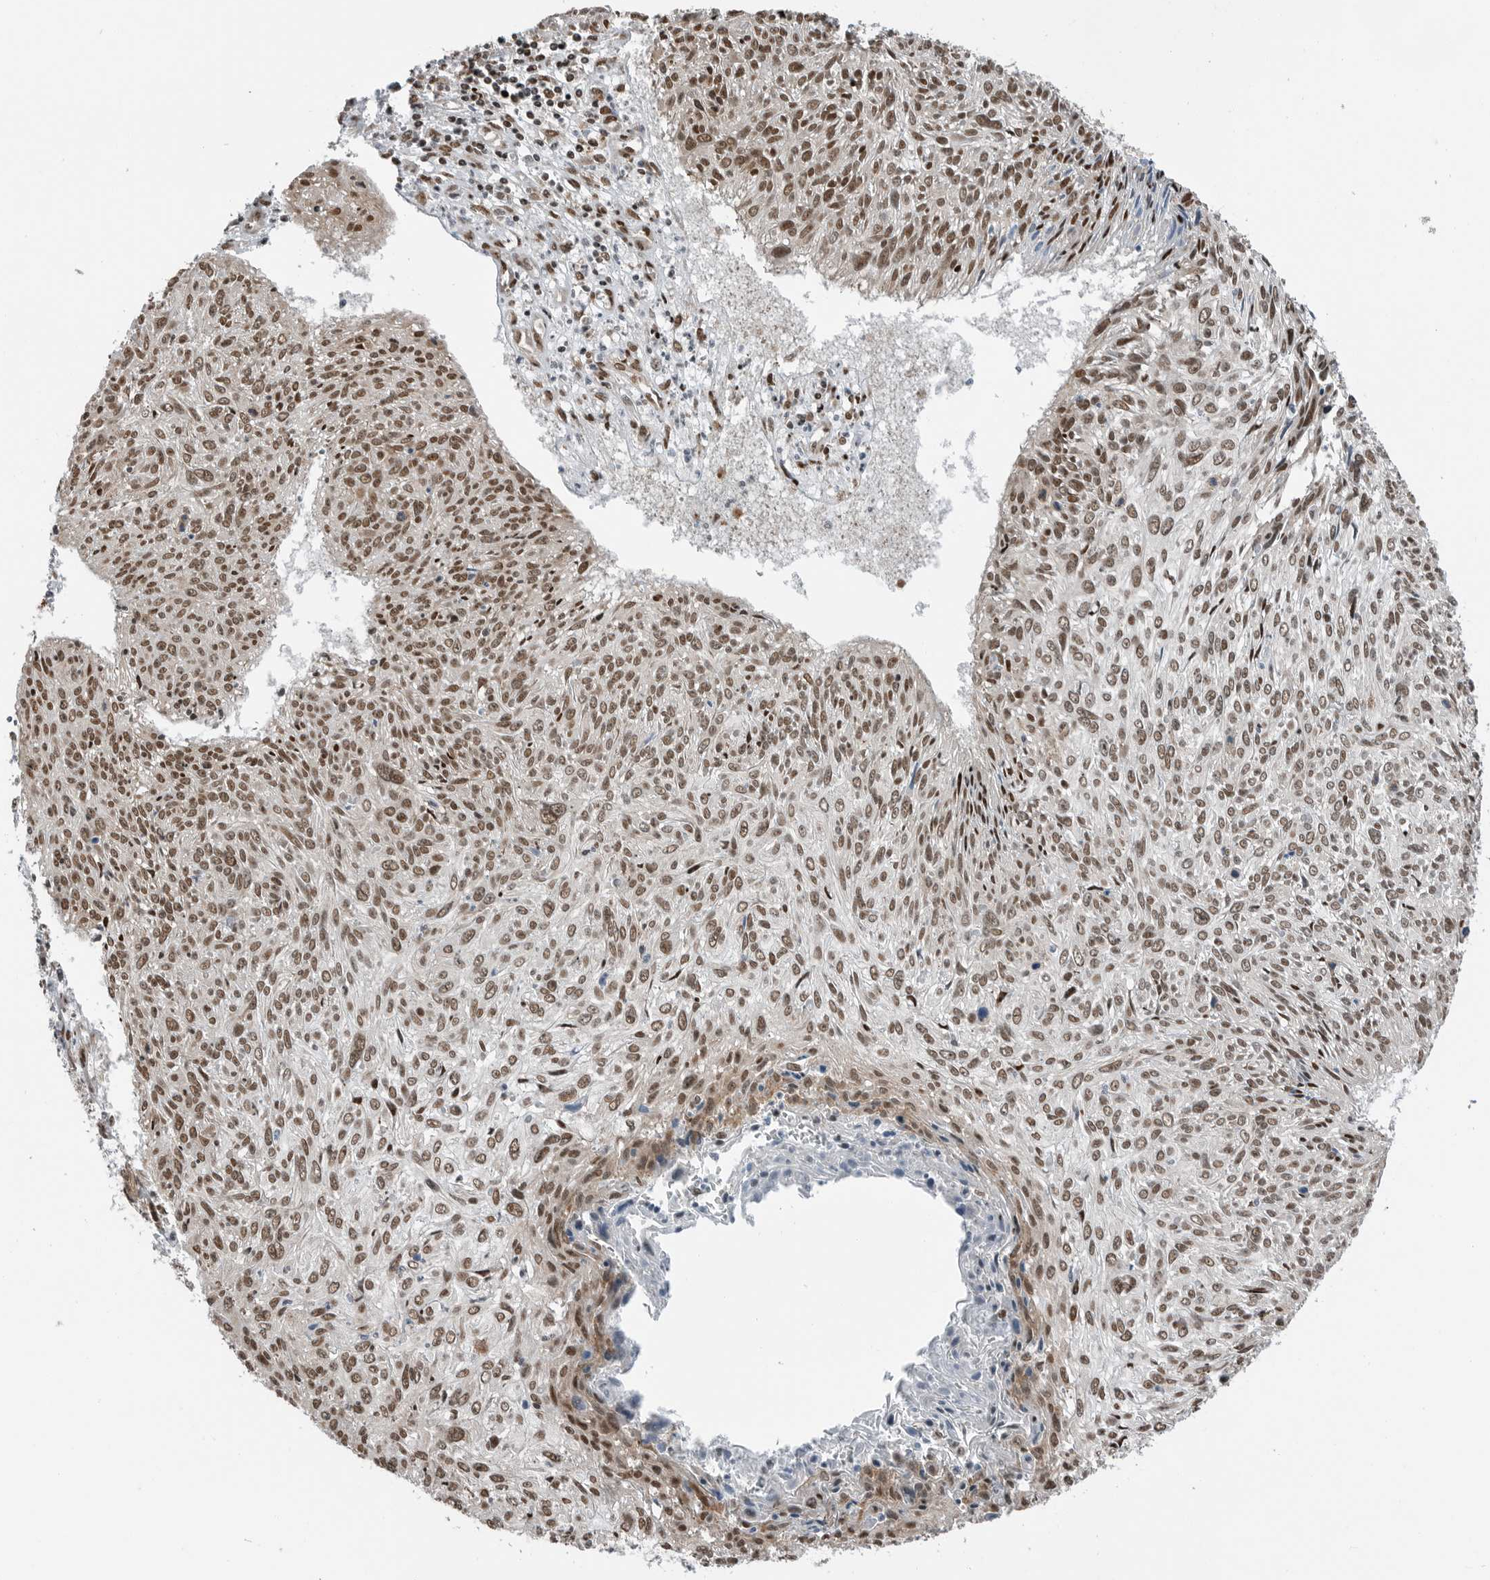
{"staining": {"intensity": "moderate", "quantity": ">75%", "location": "nuclear"}, "tissue": "cervical cancer", "cell_type": "Tumor cells", "image_type": "cancer", "snomed": [{"axis": "morphology", "description": "Squamous cell carcinoma, NOS"}, {"axis": "topography", "description": "Cervix"}], "caption": "Moderate nuclear protein expression is present in approximately >75% of tumor cells in cervical cancer.", "gene": "BLZF1", "patient": {"sex": "female", "age": 51}}